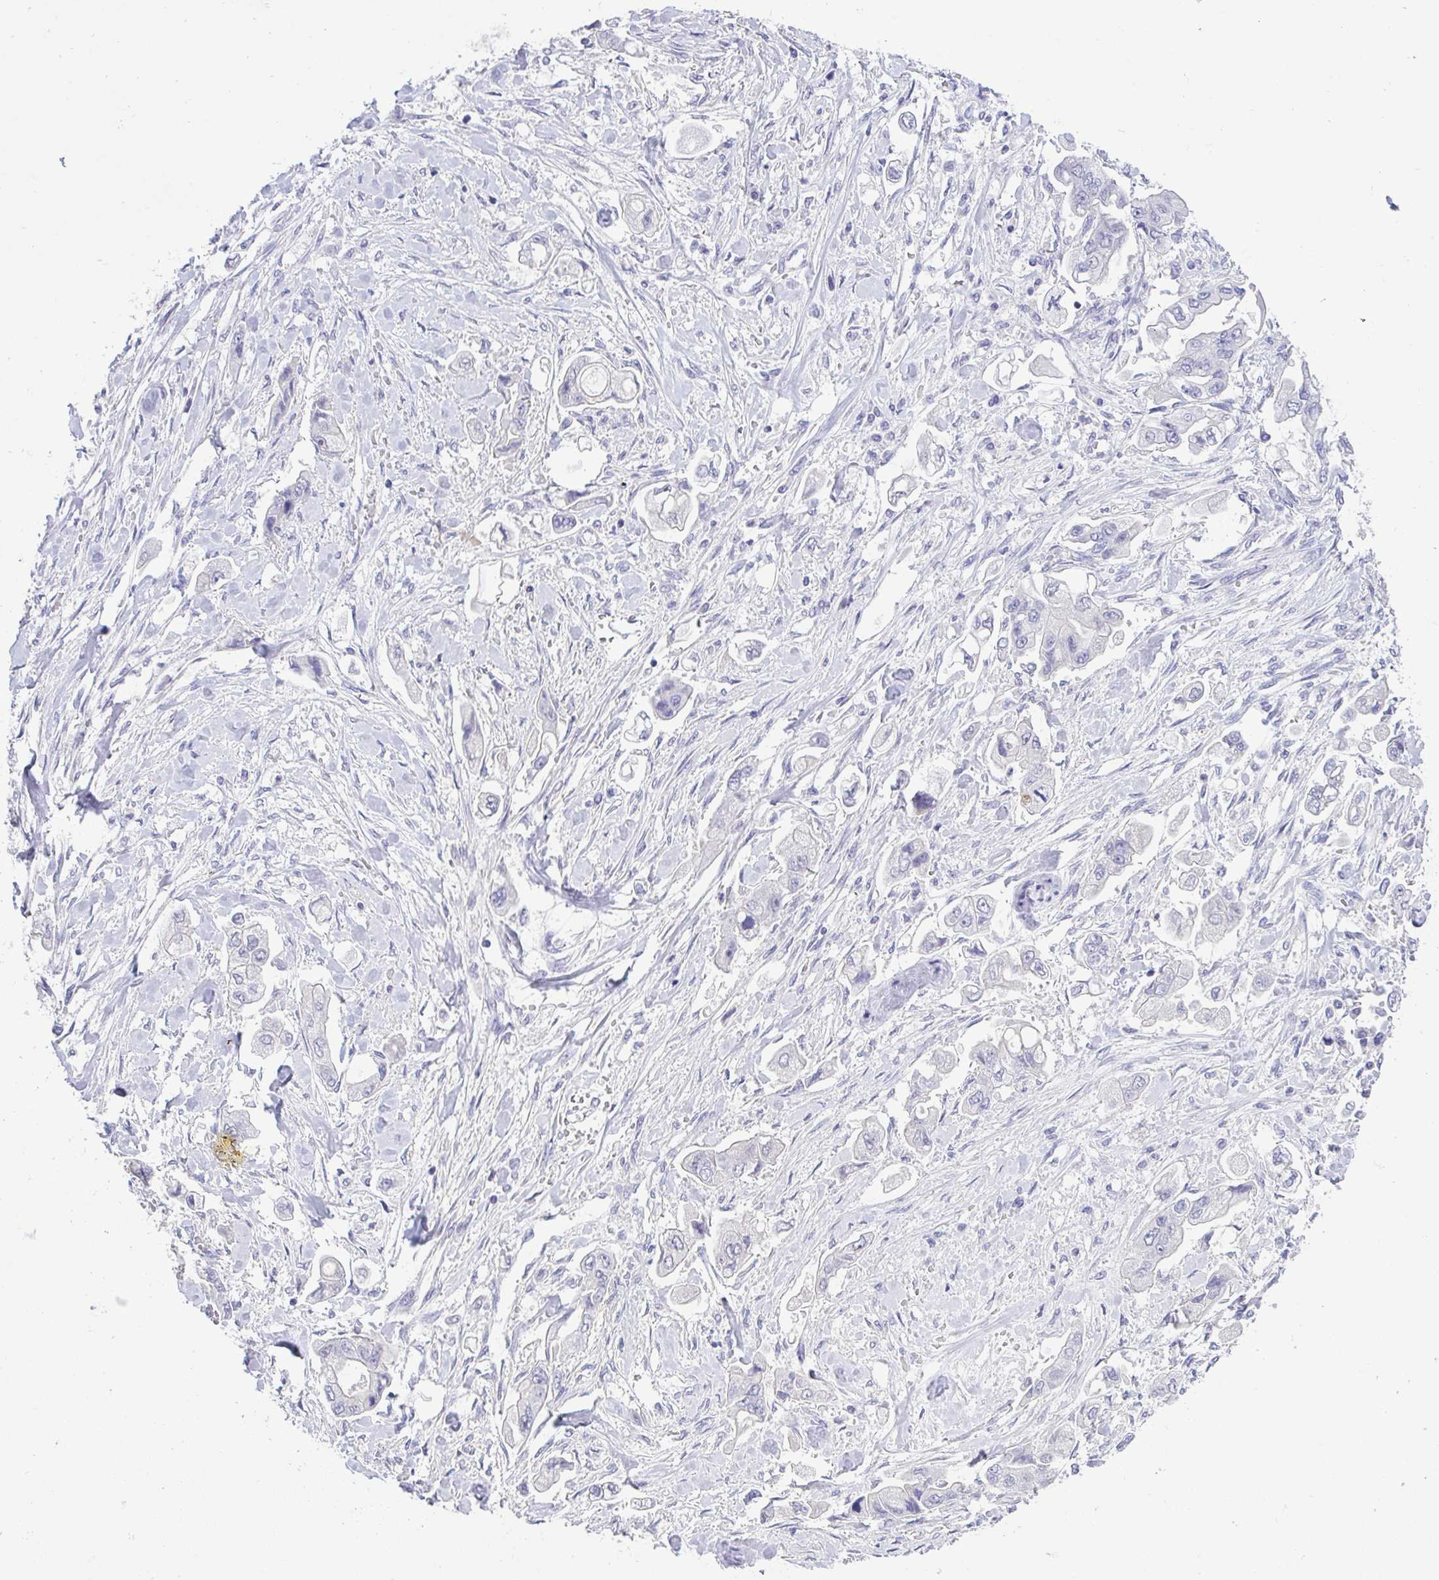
{"staining": {"intensity": "negative", "quantity": "none", "location": "none"}, "tissue": "stomach cancer", "cell_type": "Tumor cells", "image_type": "cancer", "snomed": [{"axis": "morphology", "description": "Adenocarcinoma, NOS"}, {"axis": "topography", "description": "Stomach"}], "caption": "This photomicrograph is of adenocarcinoma (stomach) stained with immunohistochemistry to label a protein in brown with the nuclei are counter-stained blue. There is no staining in tumor cells.", "gene": "TMCO5A", "patient": {"sex": "male", "age": 62}}